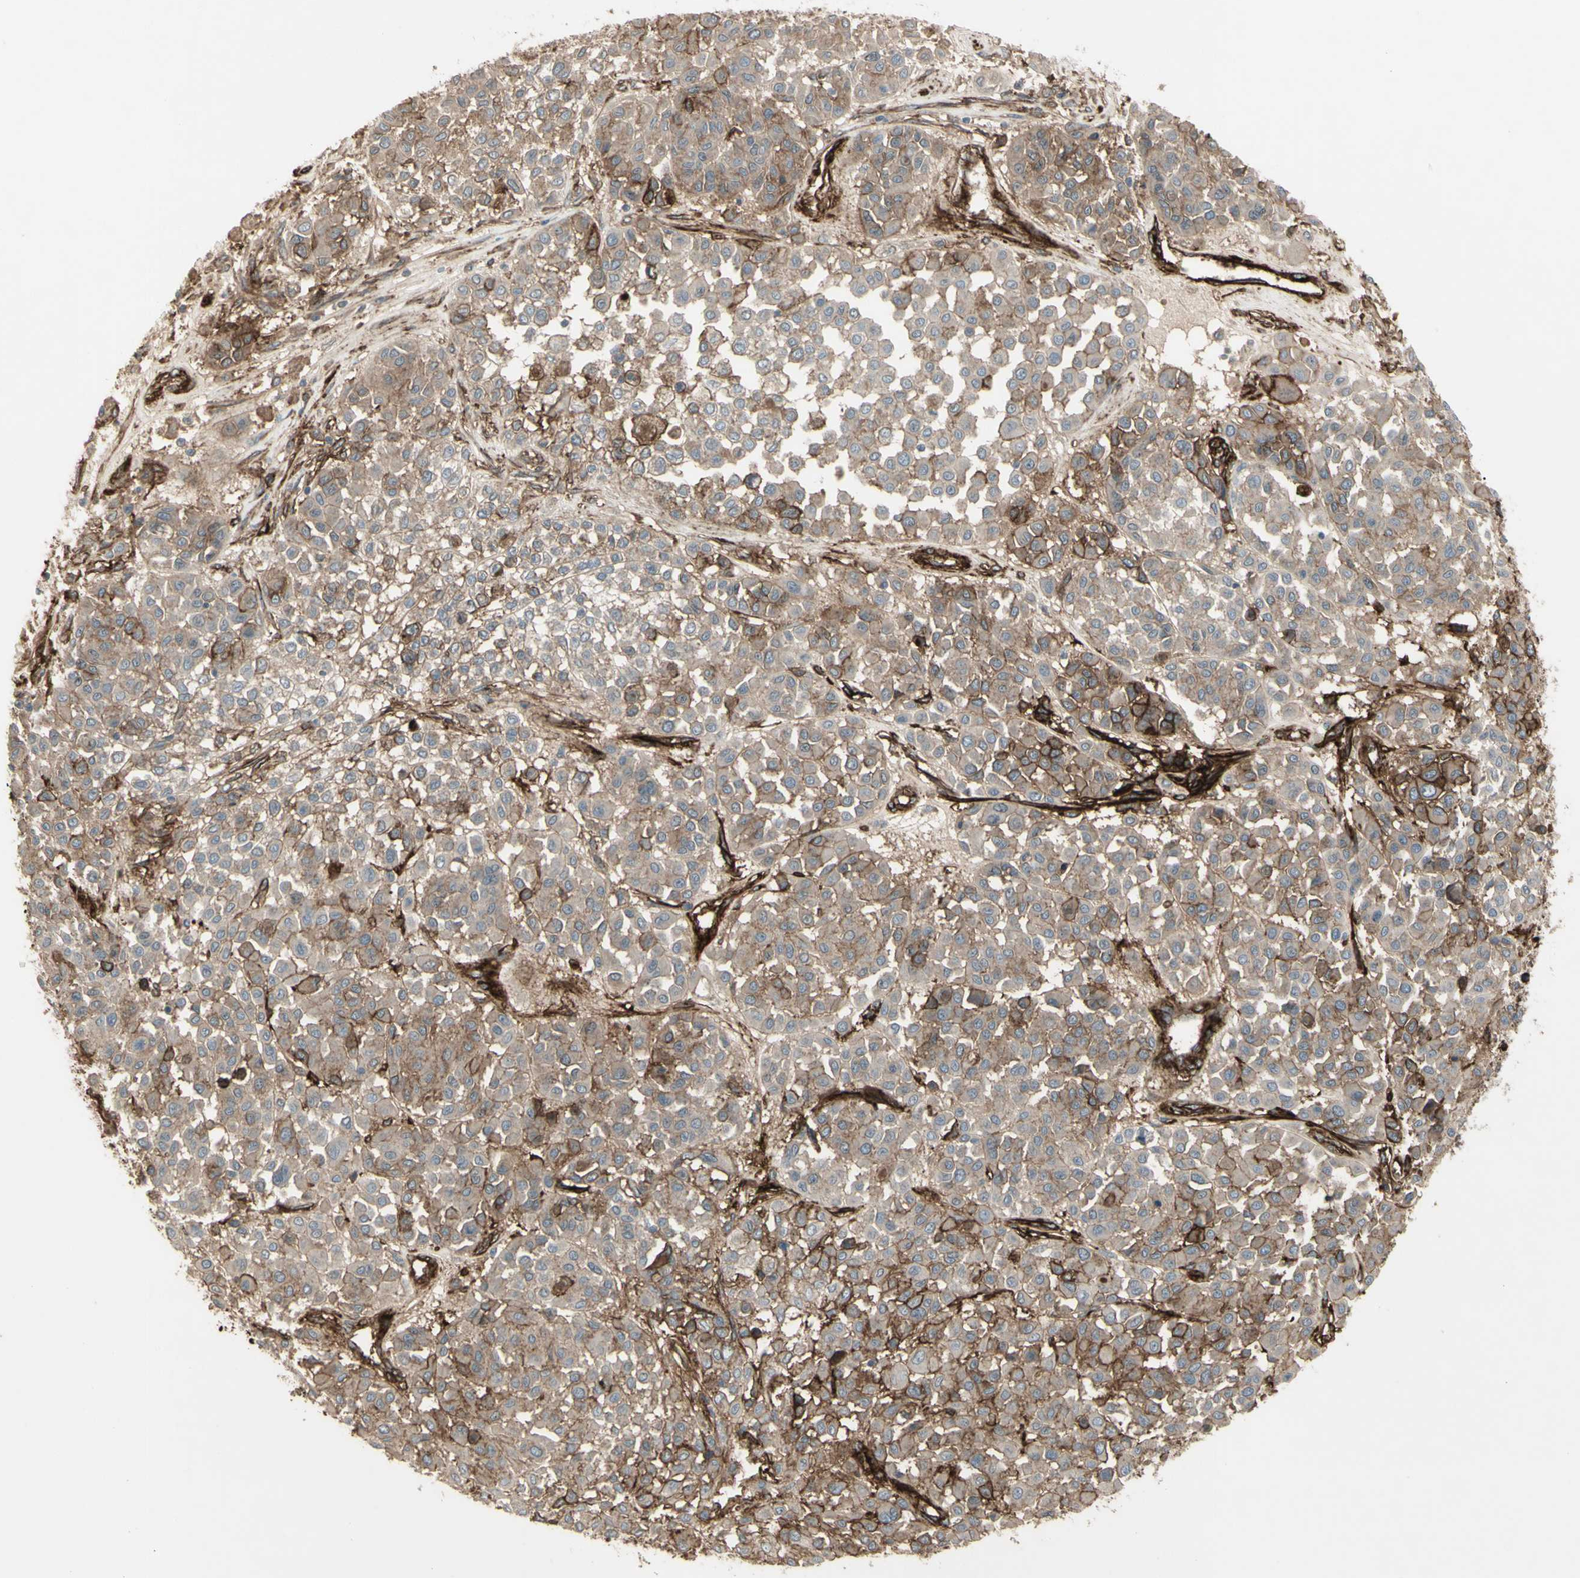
{"staining": {"intensity": "weak", "quantity": ">75%", "location": "cytoplasmic/membranous"}, "tissue": "melanoma", "cell_type": "Tumor cells", "image_type": "cancer", "snomed": [{"axis": "morphology", "description": "Malignant melanoma, Metastatic site"}, {"axis": "topography", "description": "Soft tissue"}], "caption": "Malignant melanoma (metastatic site) stained with IHC demonstrates weak cytoplasmic/membranous staining in approximately >75% of tumor cells.", "gene": "CD276", "patient": {"sex": "male", "age": 41}}